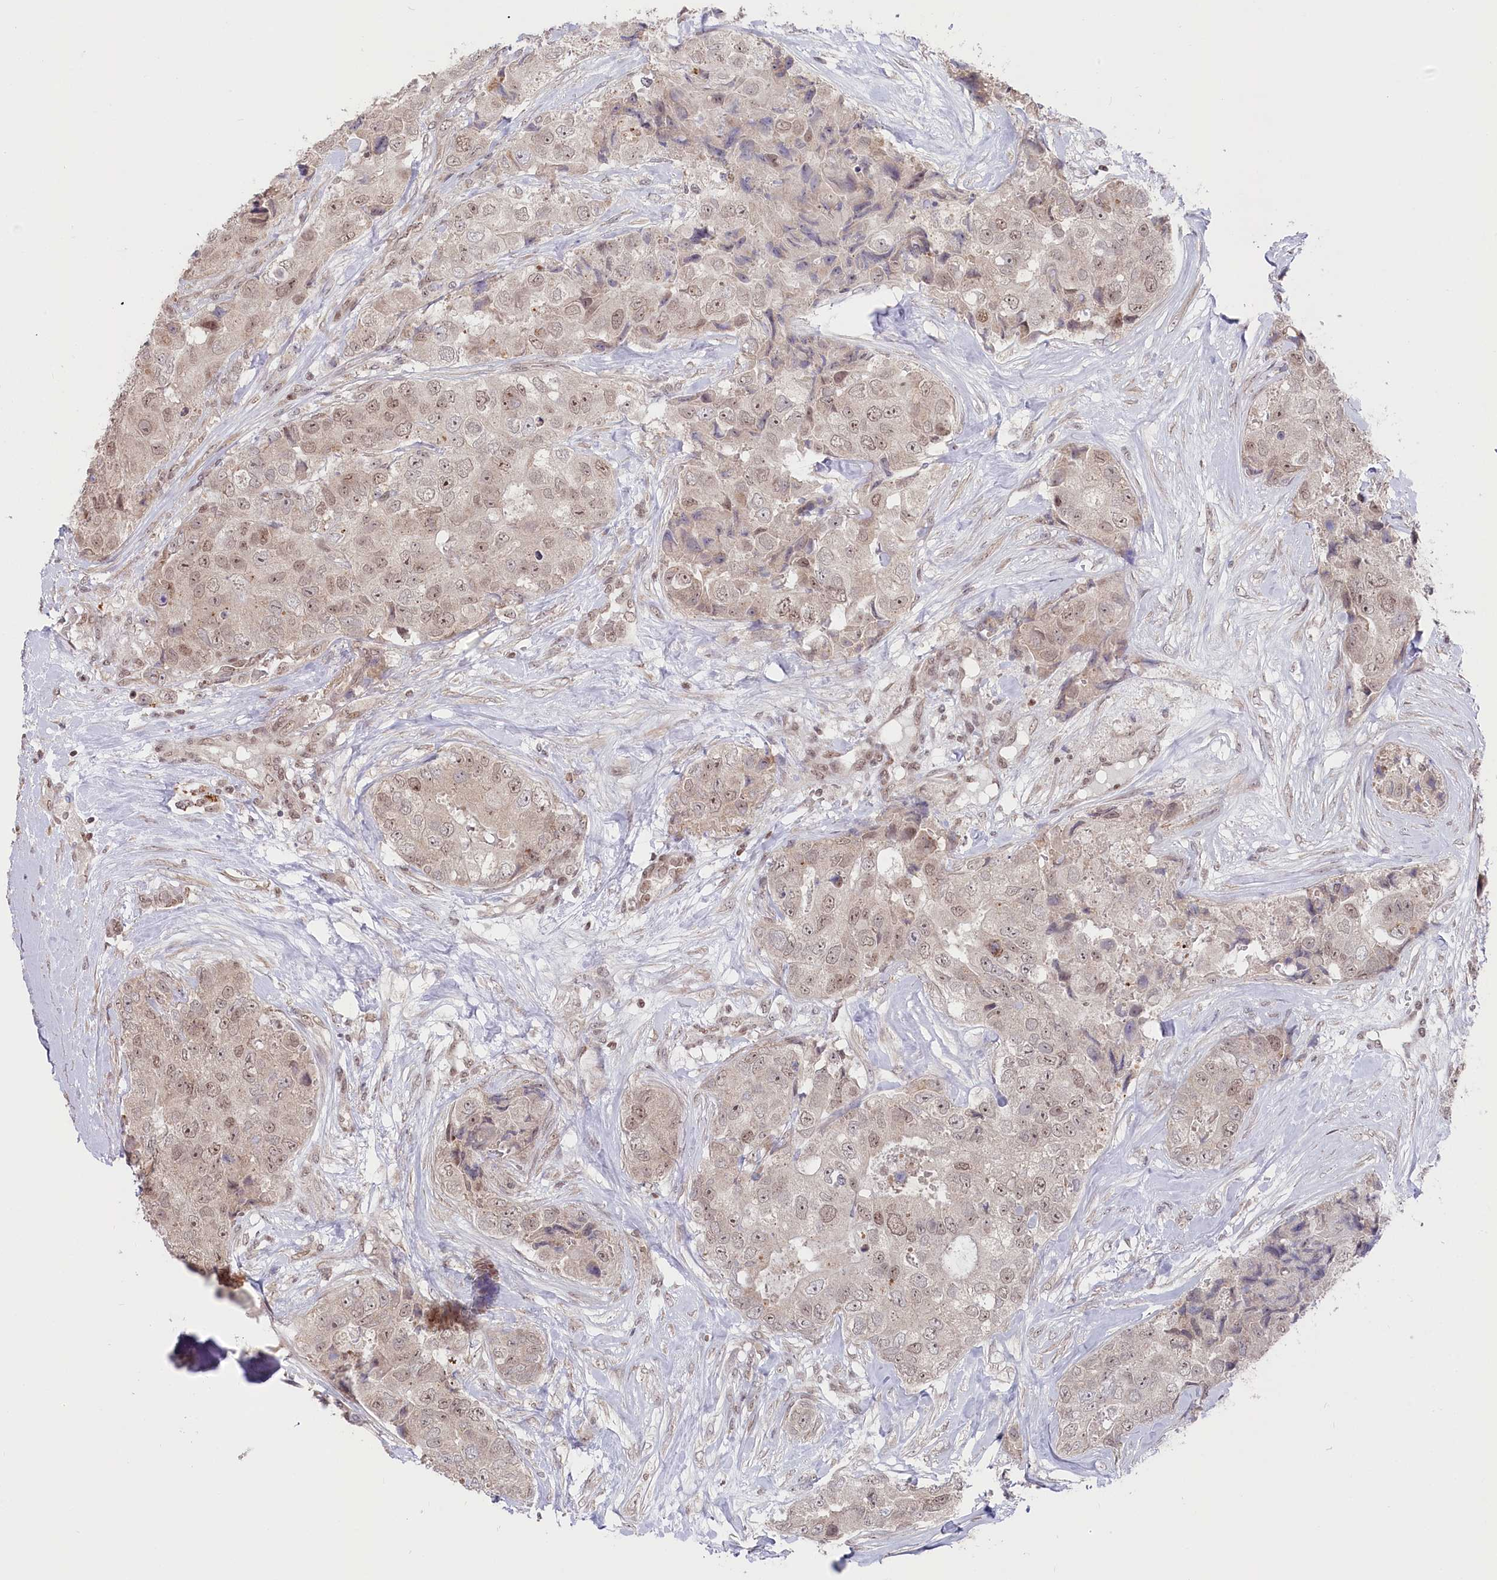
{"staining": {"intensity": "weak", "quantity": "25%-75%", "location": "nuclear"}, "tissue": "breast cancer", "cell_type": "Tumor cells", "image_type": "cancer", "snomed": [{"axis": "morphology", "description": "Duct carcinoma"}, {"axis": "topography", "description": "Breast"}], "caption": "Tumor cells reveal low levels of weak nuclear staining in about 25%-75% of cells in human breast infiltrating ductal carcinoma. (DAB IHC with brightfield microscopy, high magnification).", "gene": "CGGBP1", "patient": {"sex": "female", "age": 62}}